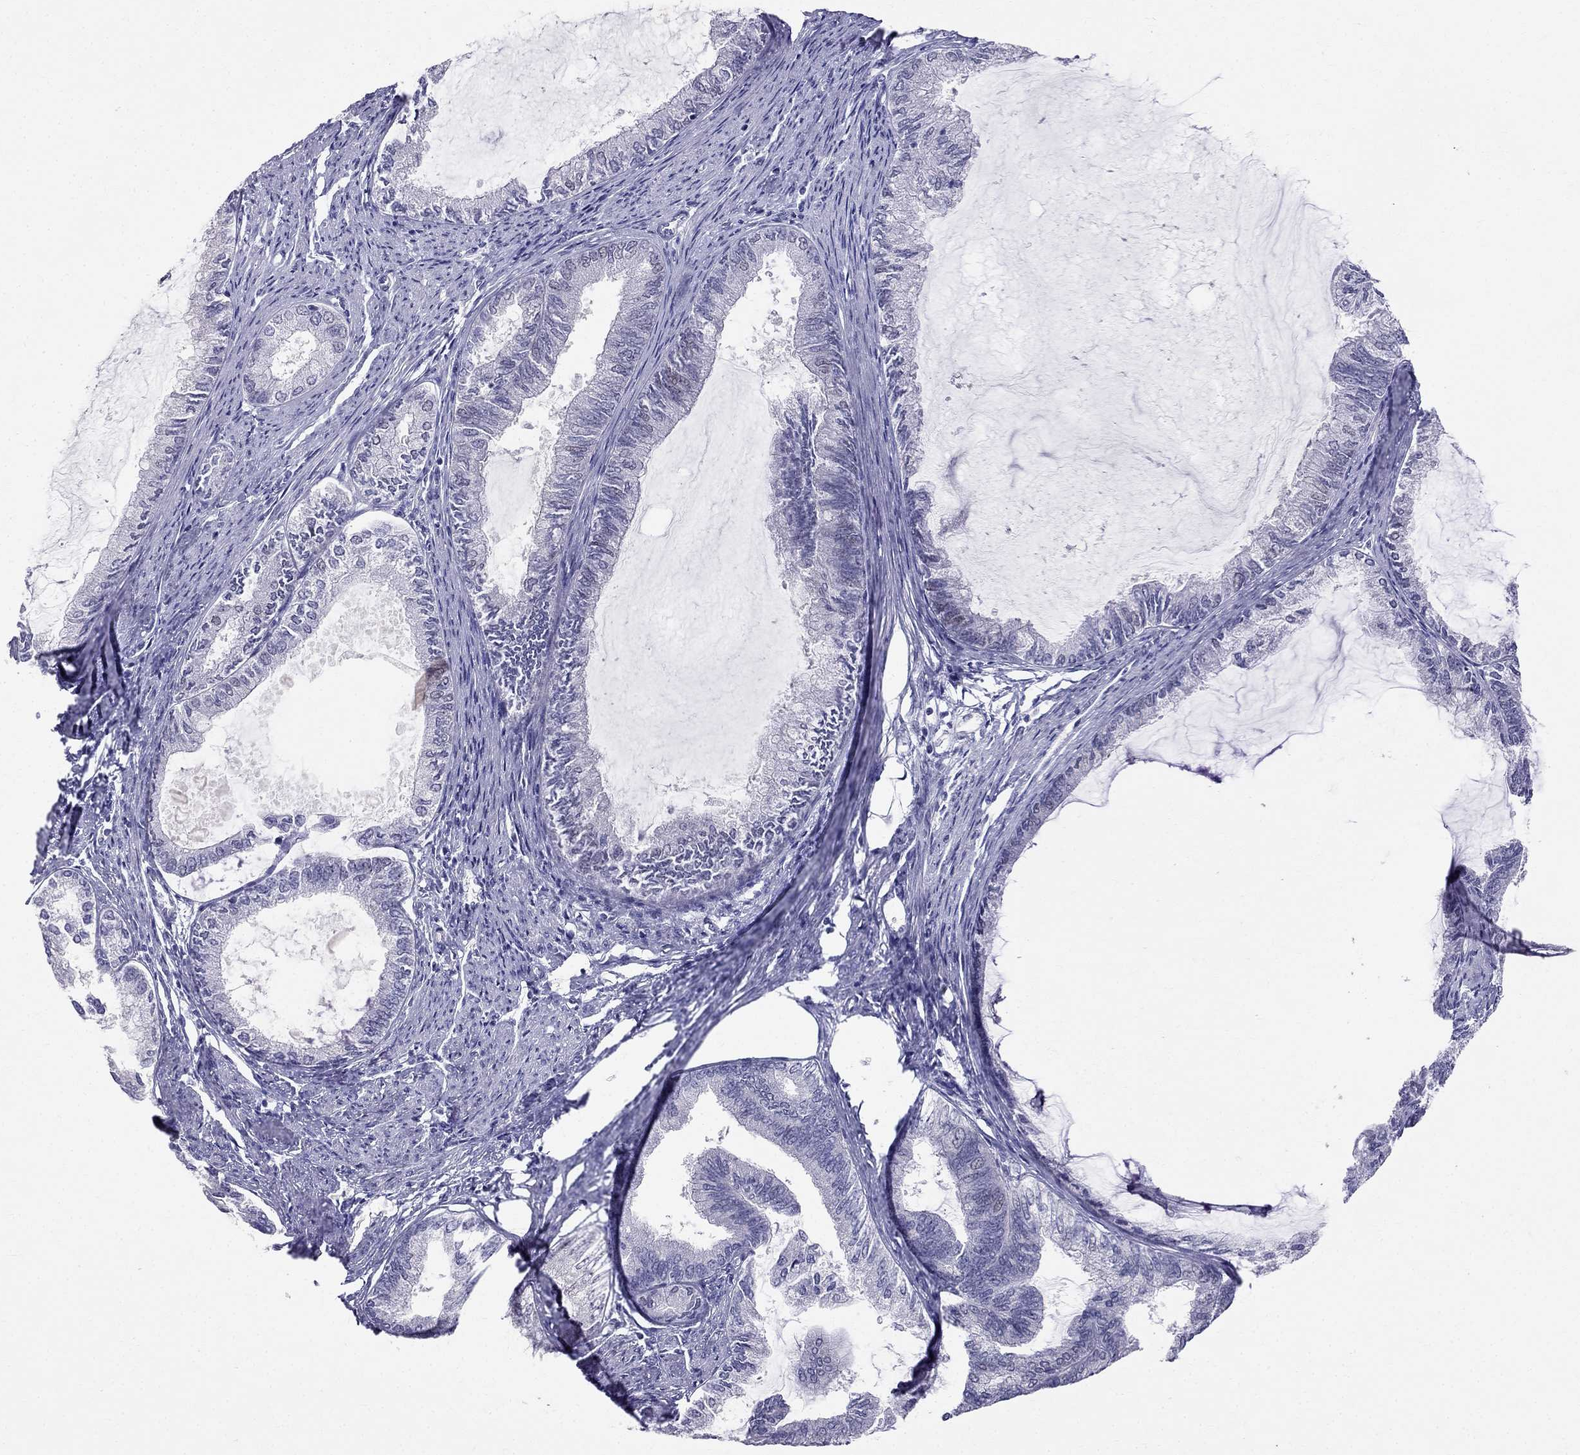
{"staining": {"intensity": "negative", "quantity": "none", "location": "none"}, "tissue": "endometrial cancer", "cell_type": "Tumor cells", "image_type": "cancer", "snomed": [{"axis": "morphology", "description": "Adenocarcinoma, NOS"}, {"axis": "topography", "description": "Endometrium"}], "caption": "The immunohistochemistry histopathology image has no significant staining in tumor cells of endometrial cancer tissue.", "gene": "BAG5", "patient": {"sex": "female", "age": 86}}